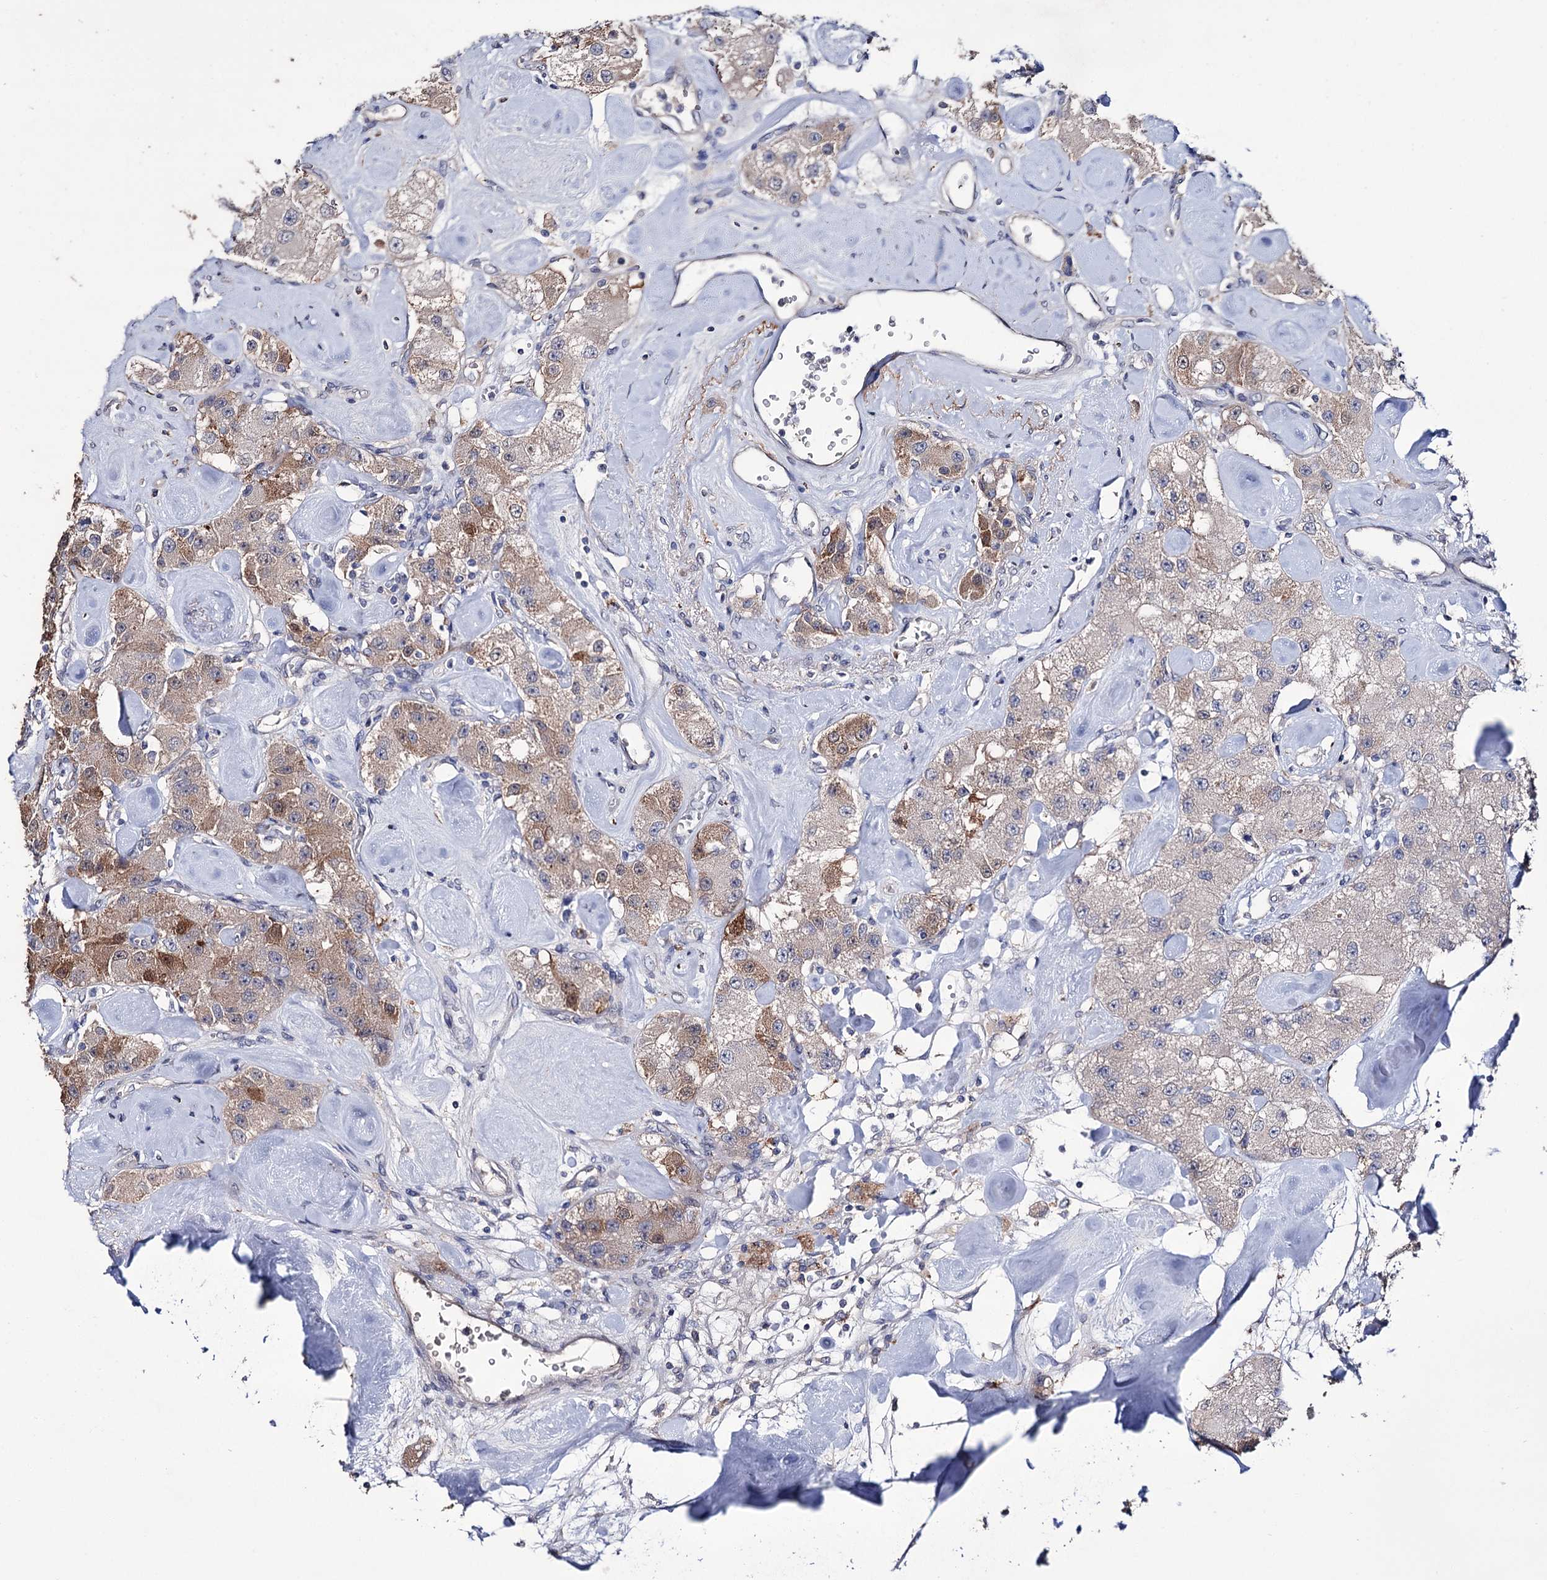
{"staining": {"intensity": "moderate", "quantity": "<25%", "location": "cytoplasmic/membranous,nuclear"}, "tissue": "carcinoid", "cell_type": "Tumor cells", "image_type": "cancer", "snomed": [{"axis": "morphology", "description": "Carcinoid, malignant, NOS"}, {"axis": "topography", "description": "Pancreas"}], "caption": "A brown stain shows moderate cytoplasmic/membranous and nuclear positivity of a protein in carcinoid (malignant) tumor cells.", "gene": "EPB41L5", "patient": {"sex": "male", "age": 41}}